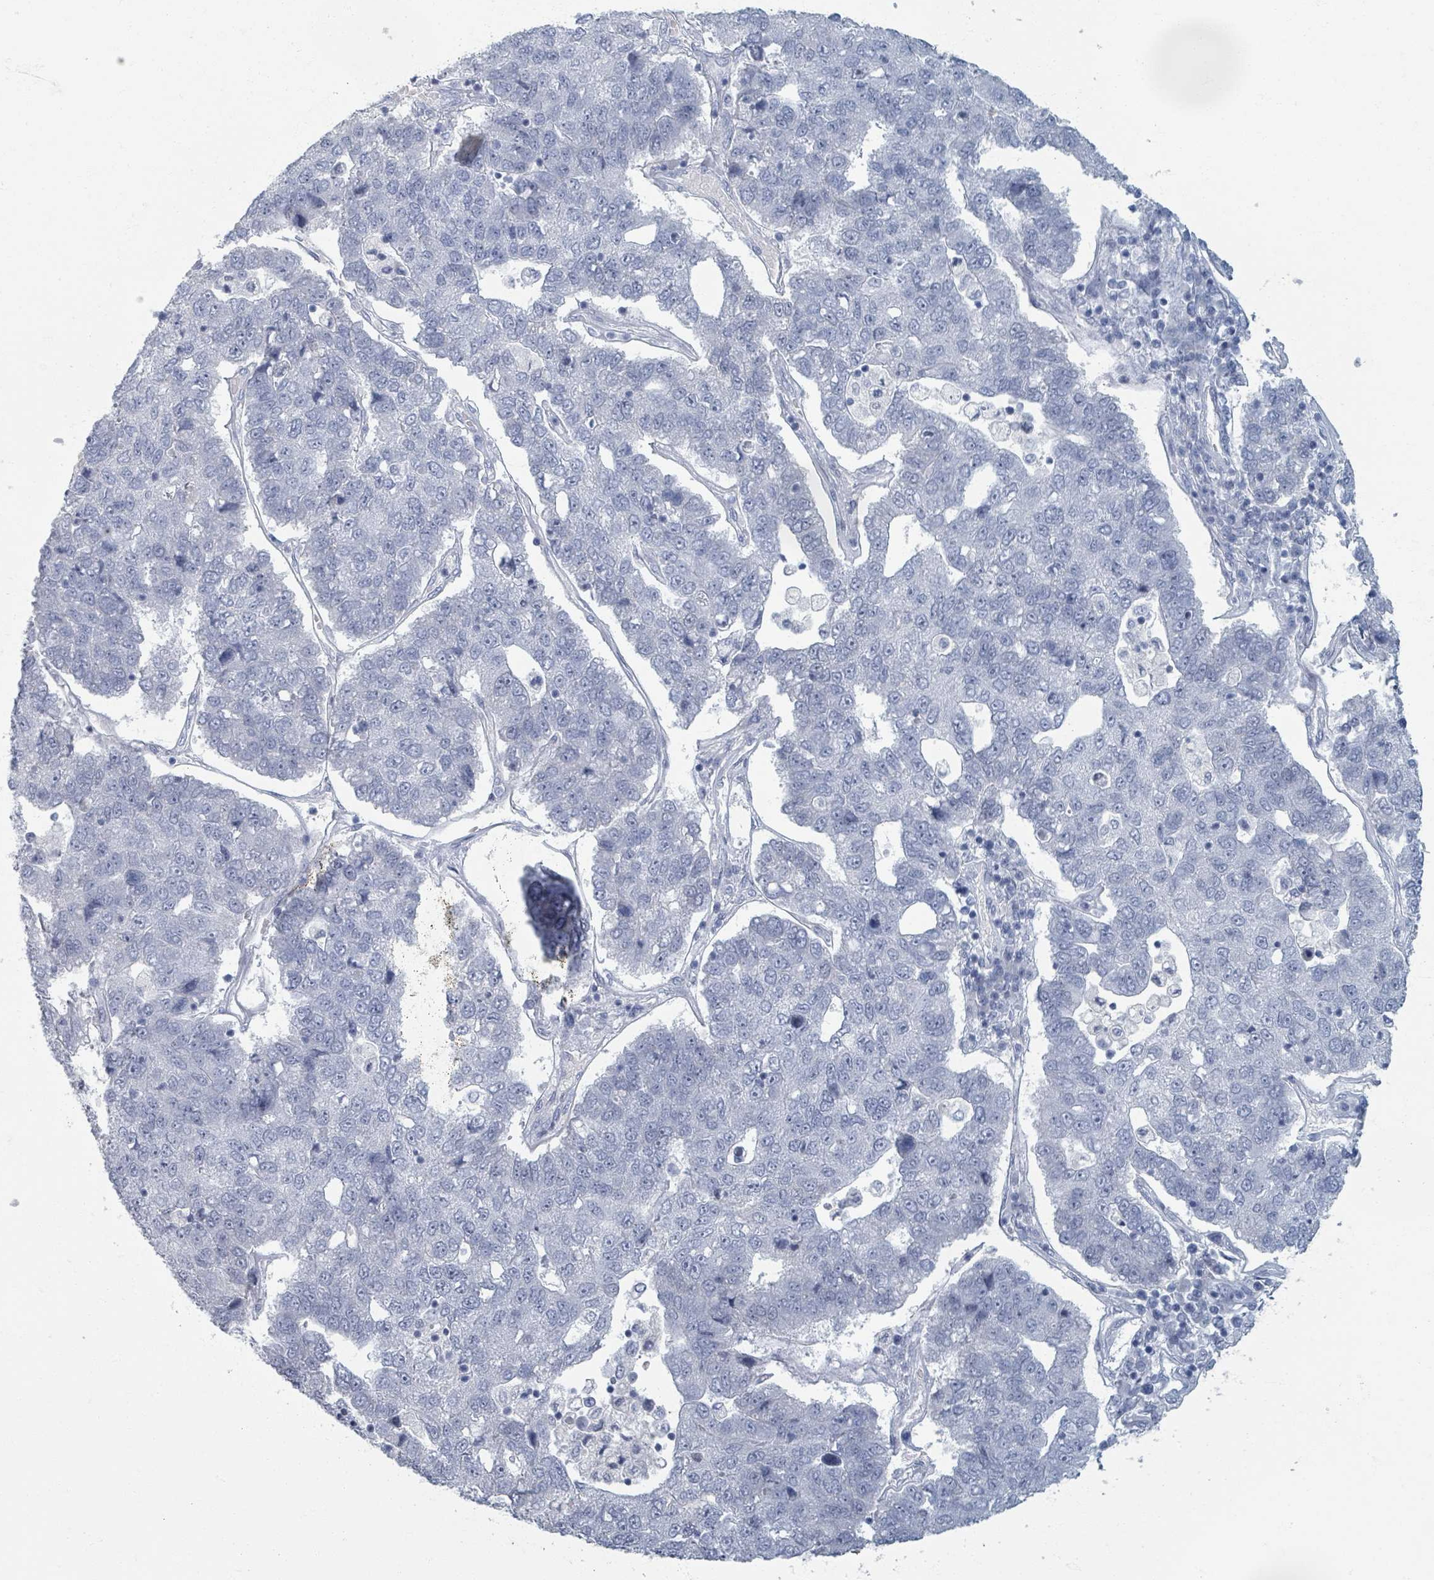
{"staining": {"intensity": "negative", "quantity": "none", "location": "none"}, "tissue": "pancreatic cancer", "cell_type": "Tumor cells", "image_type": "cancer", "snomed": [{"axis": "morphology", "description": "Adenocarcinoma, NOS"}, {"axis": "topography", "description": "Pancreas"}], "caption": "Immunohistochemical staining of pancreatic cancer exhibits no significant expression in tumor cells. The staining was performed using DAB to visualize the protein expression in brown, while the nuclei were stained in blue with hematoxylin (Magnification: 20x).", "gene": "TAS2R1", "patient": {"sex": "female", "age": 61}}